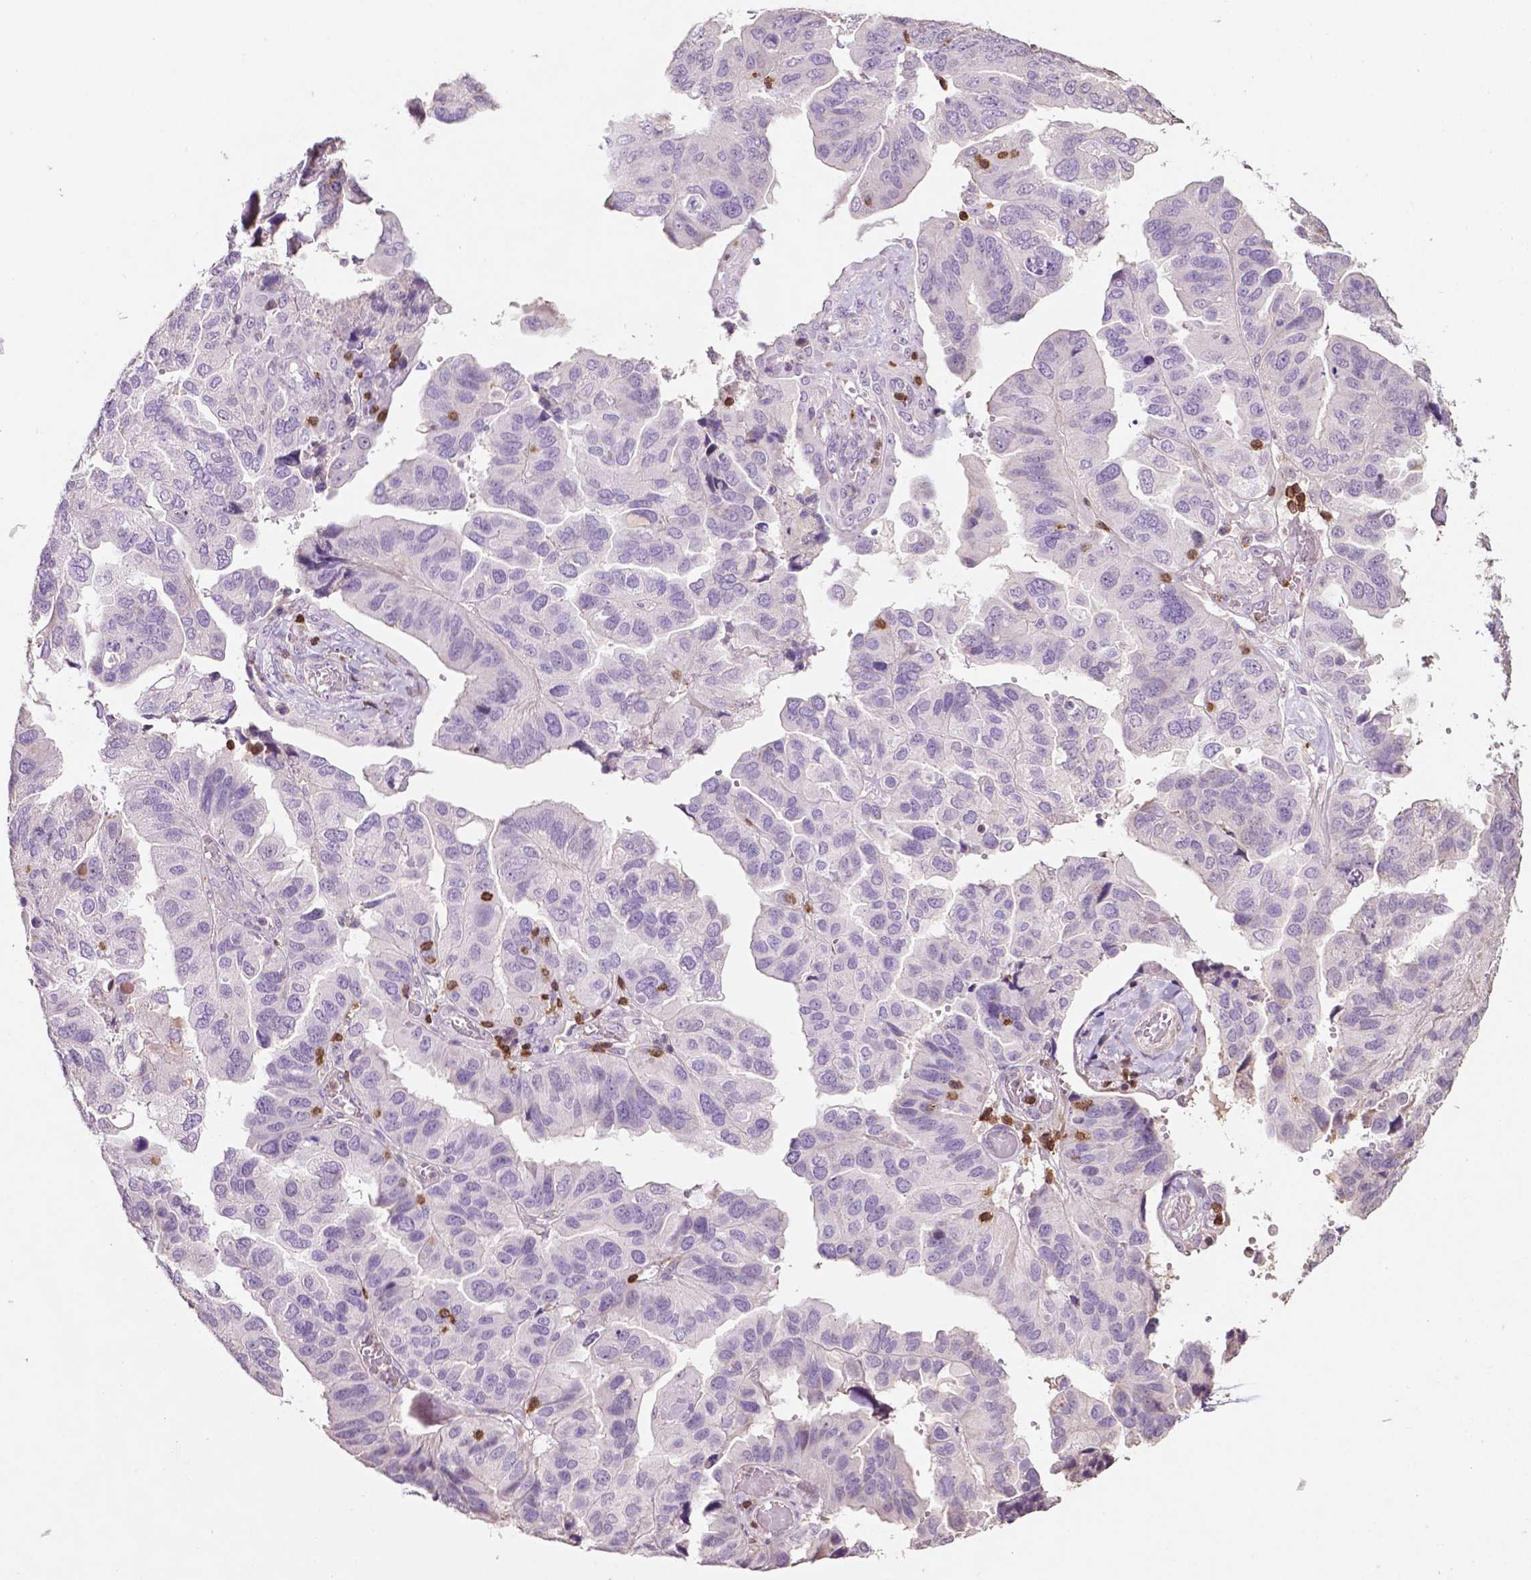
{"staining": {"intensity": "negative", "quantity": "none", "location": "none"}, "tissue": "ovarian cancer", "cell_type": "Tumor cells", "image_type": "cancer", "snomed": [{"axis": "morphology", "description": "Cystadenocarcinoma, serous, NOS"}, {"axis": "topography", "description": "Ovary"}], "caption": "There is no significant positivity in tumor cells of ovarian cancer.", "gene": "TBC1D10C", "patient": {"sex": "female", "age": 79}}